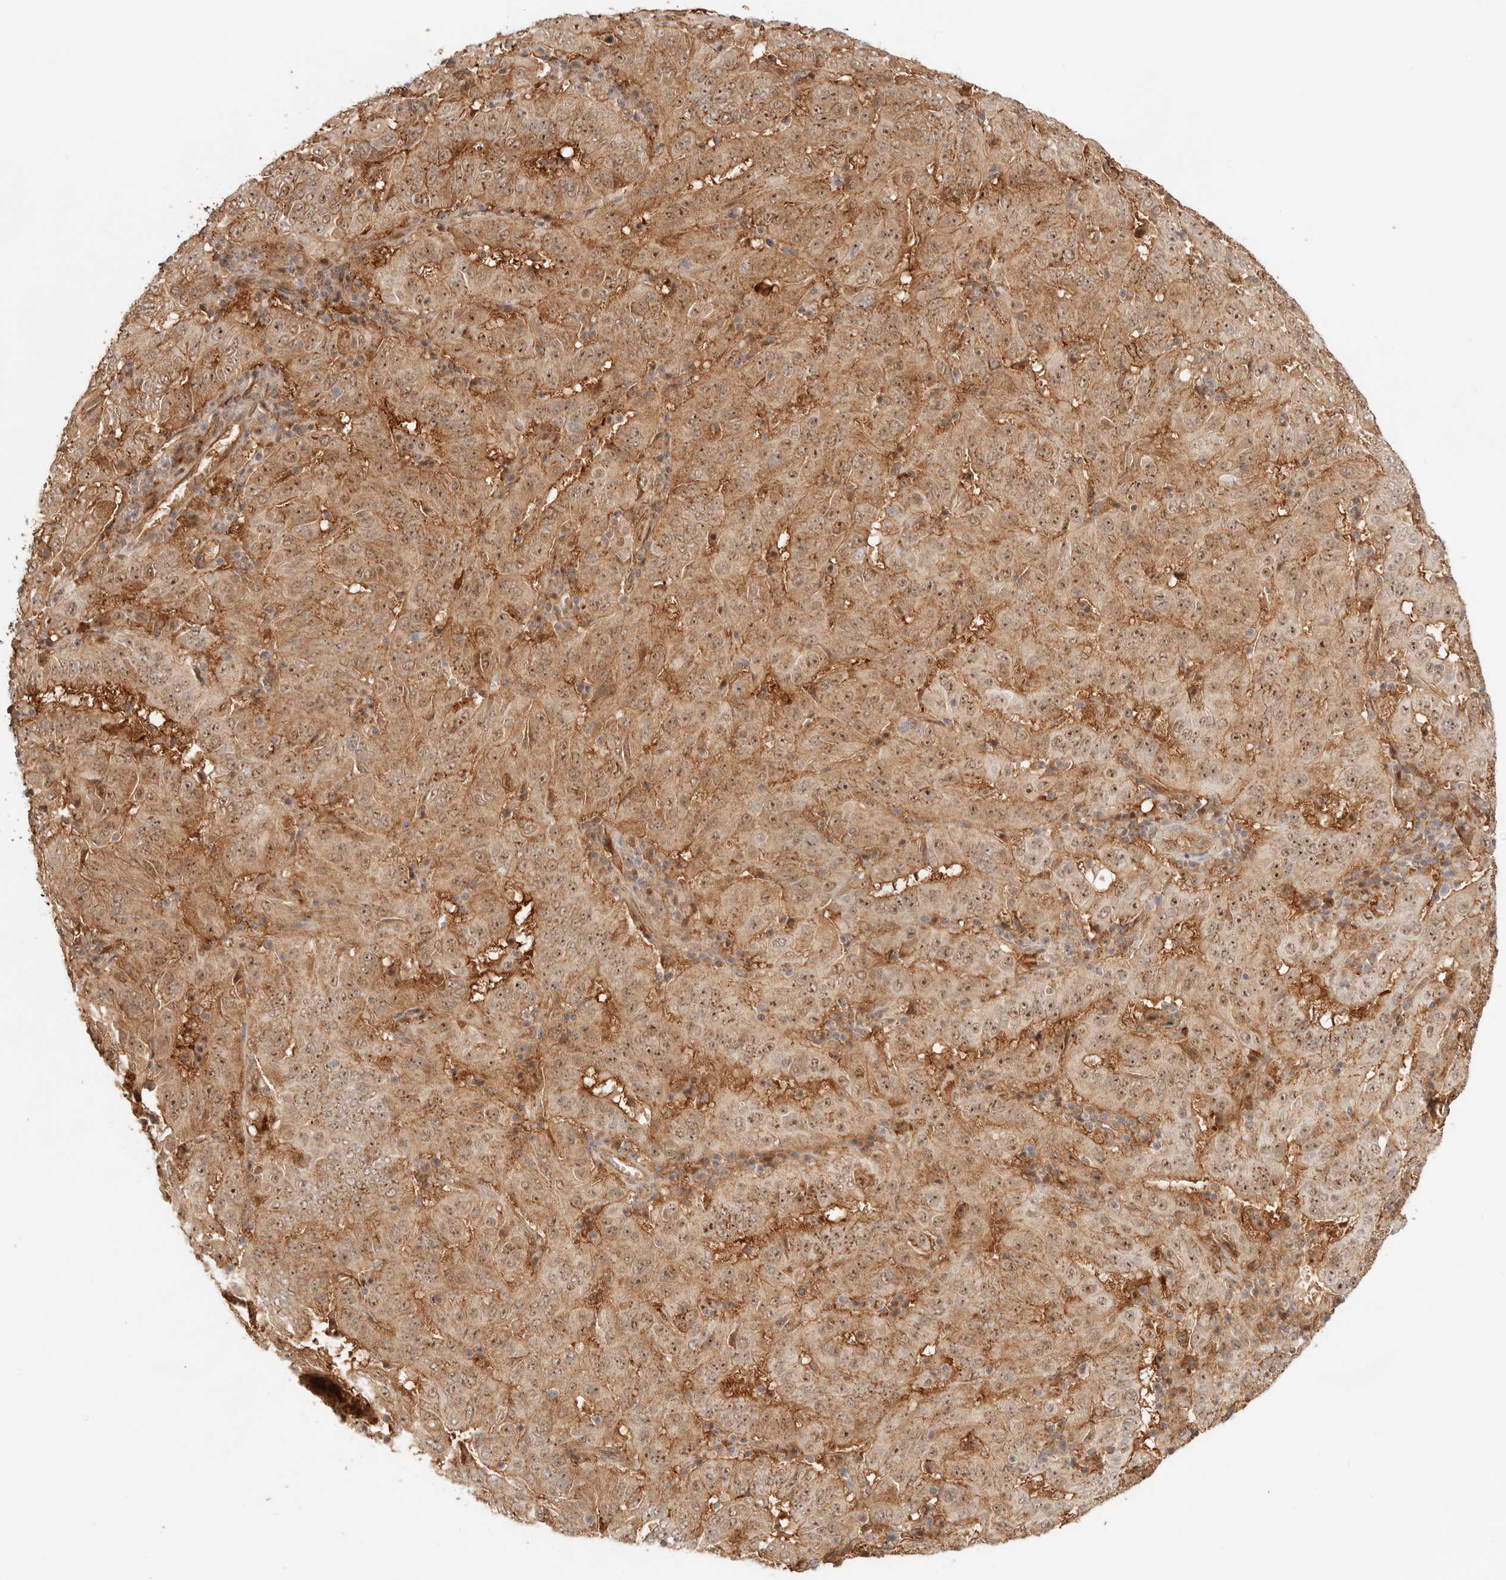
{"staining": {"intensity": "strong", "quantity": ">75%", "location": "cytoplasmic/membranous,nuclear"}, "tissue": "pancreatic cancer", "cell_type": "Tumor cells", "image_type": "cancer", "snomed": [{"axis": "morphology", "description": "Adenocarcinoma, NOS"}, {"axis": "topography", "description": "Pancreas"}], "caption": "Tumor cells demonstrate strong cytoplasmic/membranous and nuclear positivity in approximately >75% of cells in adenocarcinoma (pancreatic). The protein is shown in brown color, while the nuclei are stained blue.", "gene": "HEXD", "patient": {"sex": "male", "age": 63}}